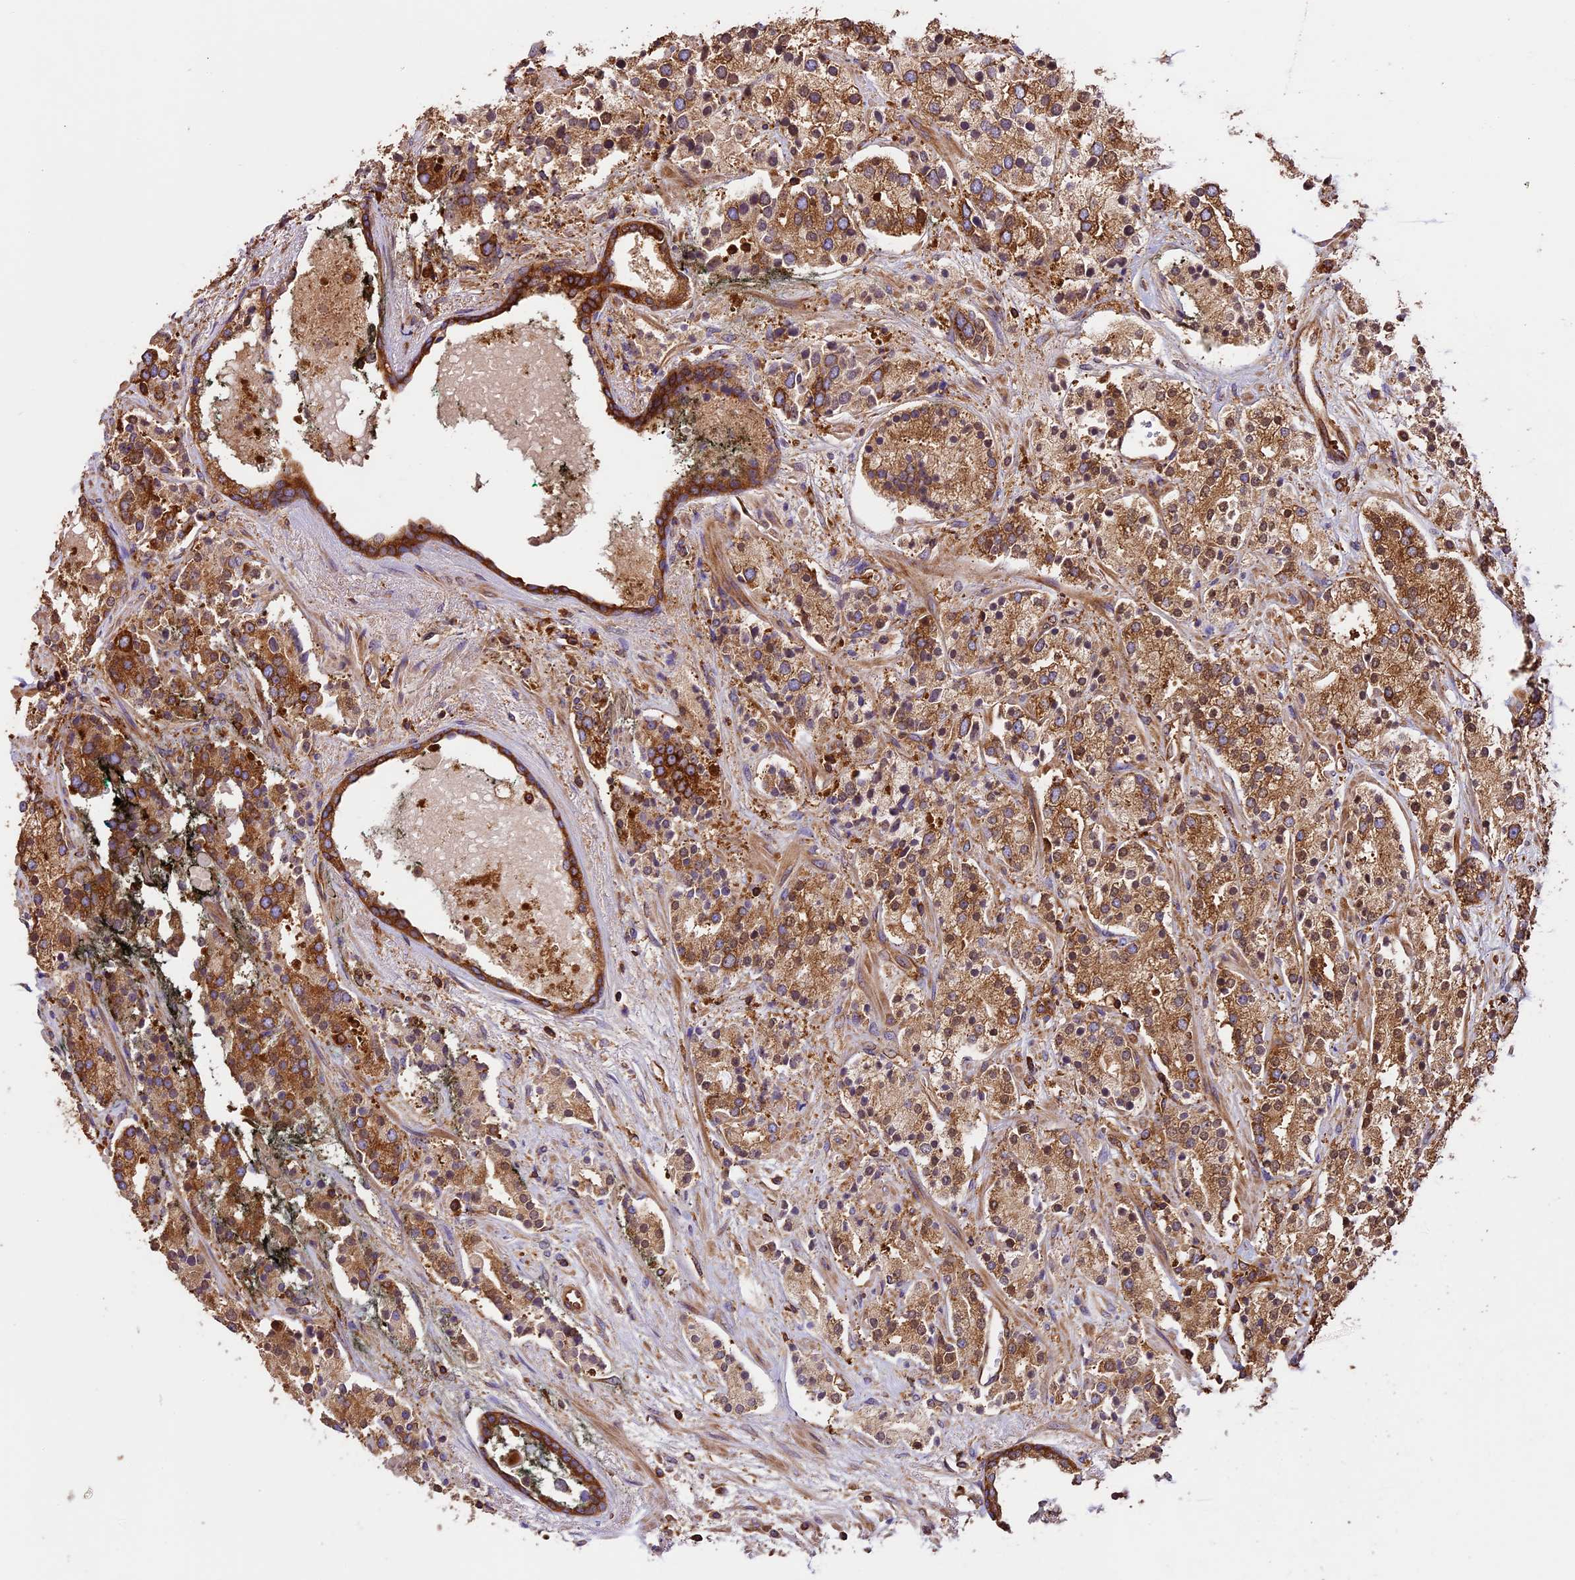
{"staining": {"intensity": "moderate", "quantity": ">75%", "location": "cytoplasmic/membranous"}, "tissue": "prostate cancer", "cell_type": "Tumor cells", "image_type": "cancer", "snomed": [{"axis": "morphology", "description": "Adenocarcinoma, High grade"}, {"axis": "topography", "description": "Prostate"}], "caption": "Immunohistochemistry (IHC) micrograph of prostate cancer (high-grade adenocarcinoma) stained for a protein (brown), which demonstrates medium levels of moderate cytoplasmic/membranous expression in about >75% of tumor cells.", "gene": "KARS1", "patient": {"sex": "male", "age": 71}}